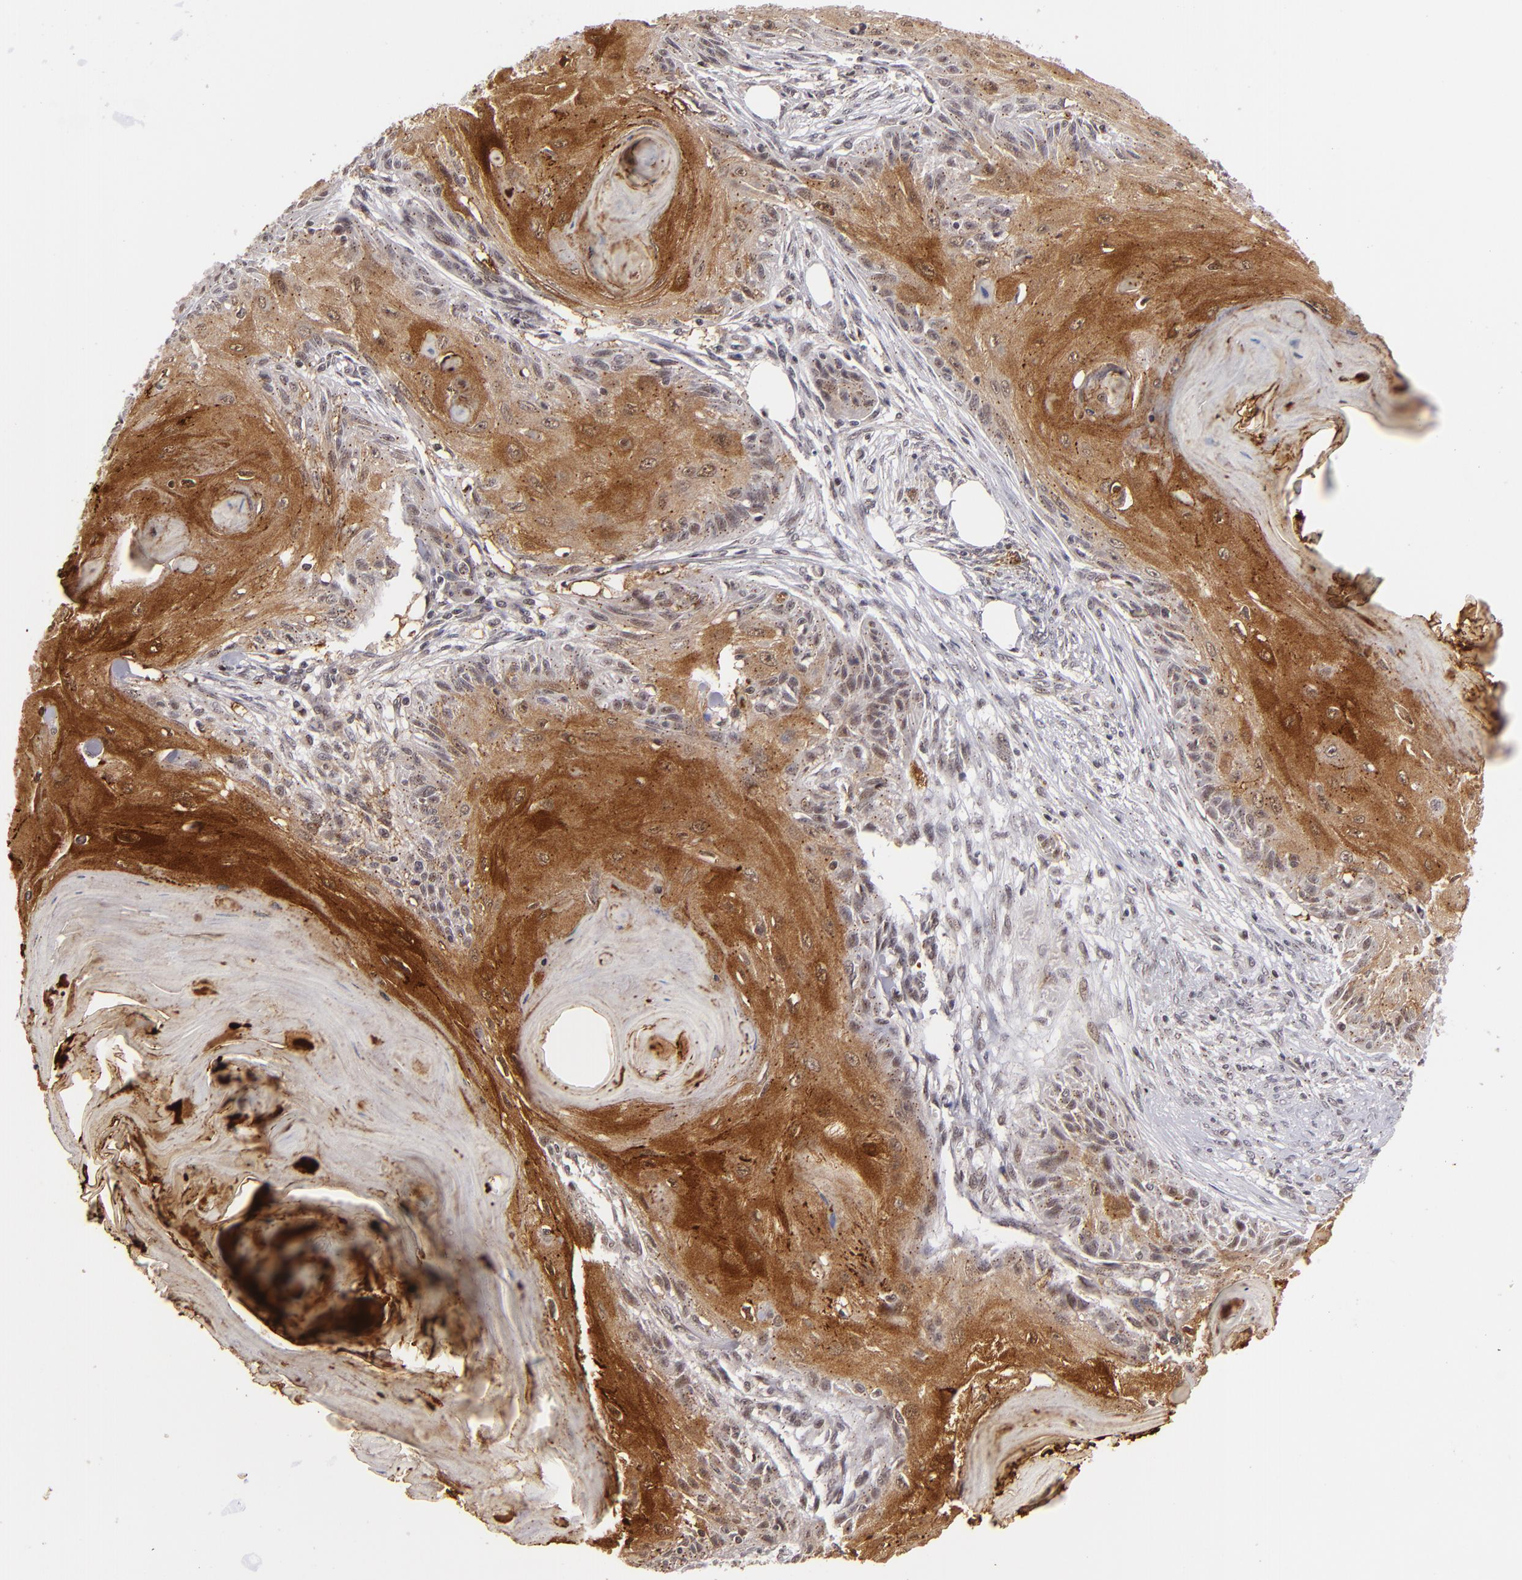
{"staining": {"intensity": "moderate", "quantity": "25%-75%", "location": "nuclear"}, "tissue": "skin cancer", "cell_type": "Tumor cells", "image_type": "cancer", "snomed": [{"axis": "morphology", "description": "Squamous cell carcinoma, NOS"}, {"axis": "topography", "description": "Skin"}], "caption": "The photomicrograph exhibits staining of skin squamous cell carcinoma, revealing moderate nuclear protein expression (brown color) within tumor cells.", "gene": "RXRG", "patient": {"sex": "female", "age": 88}}